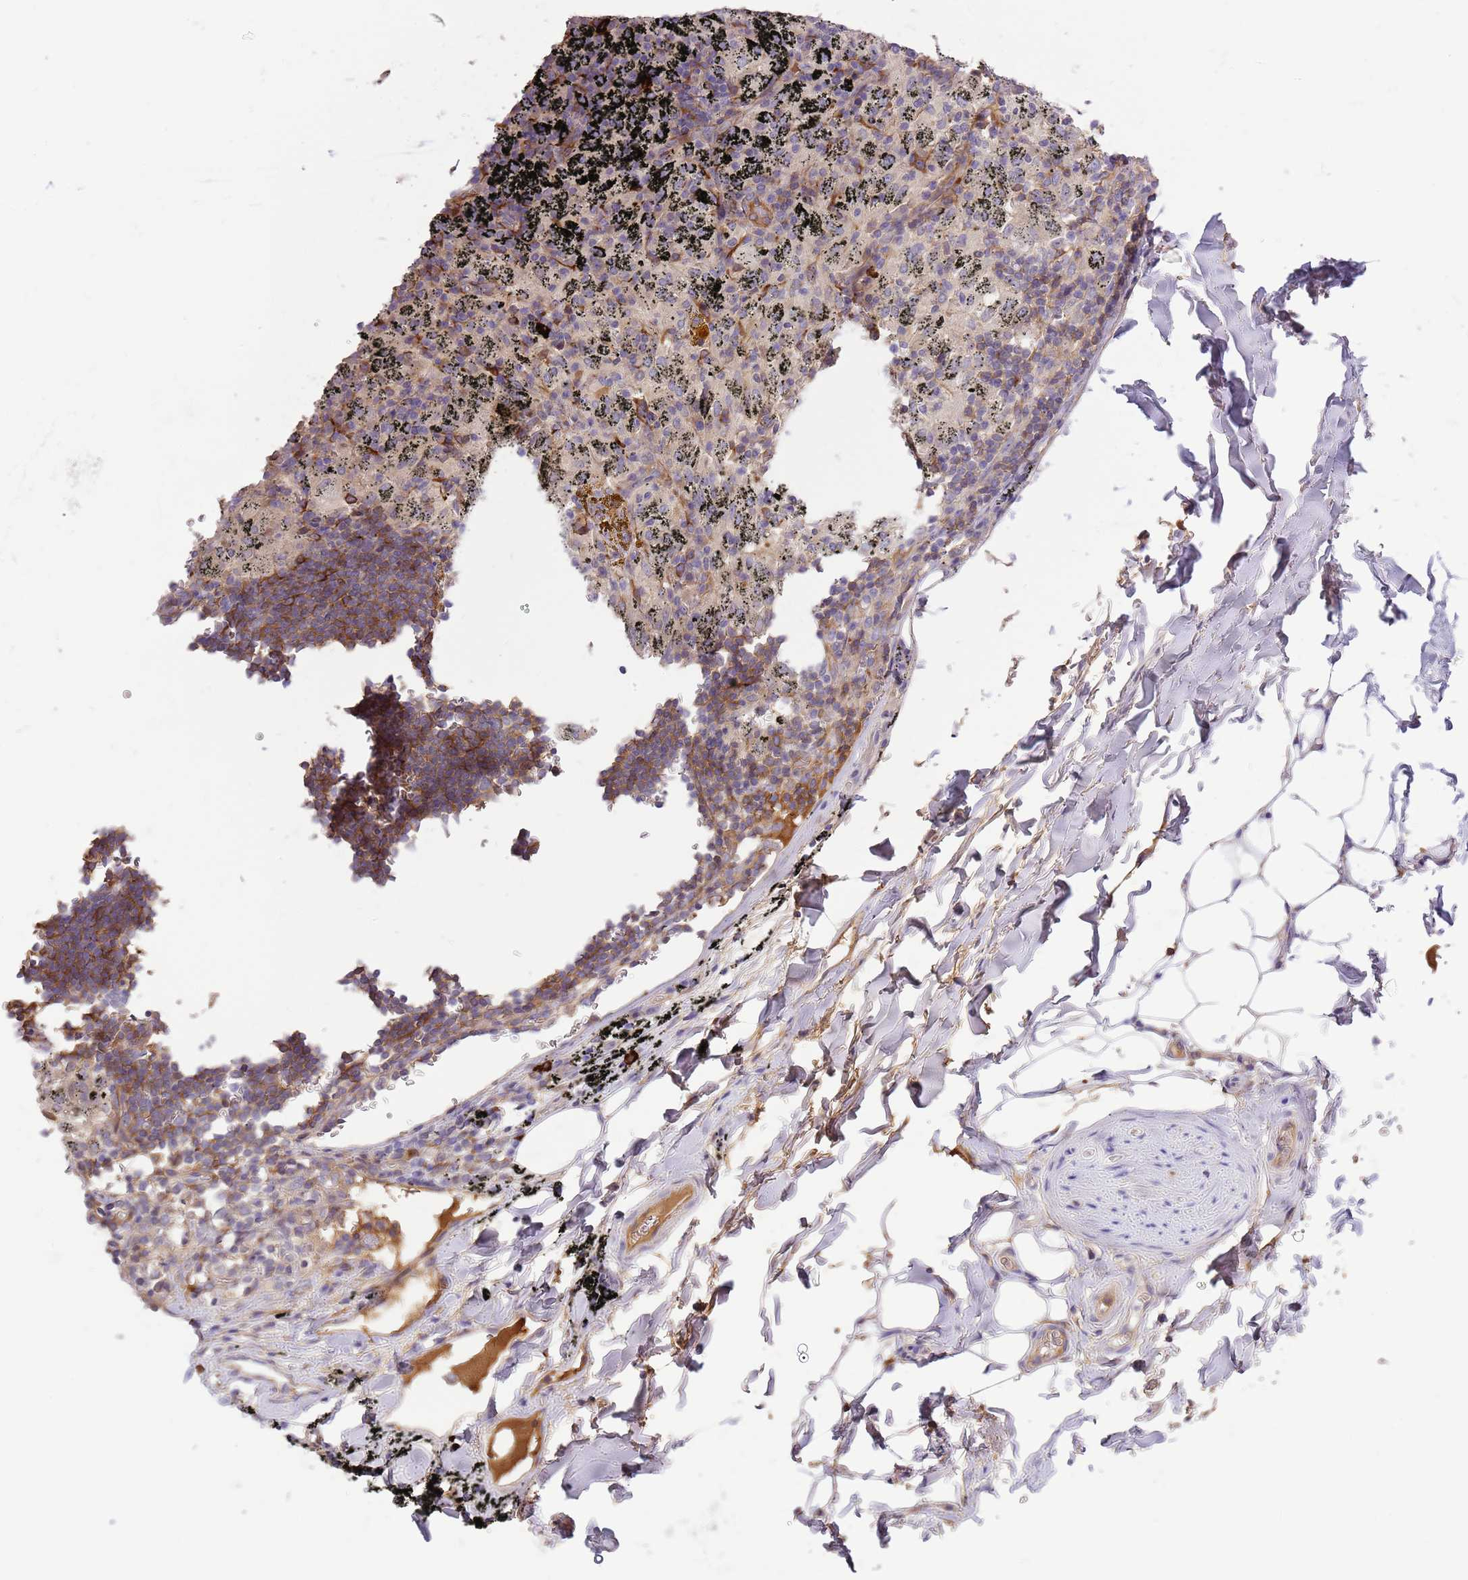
{"staining": {"intensity": "negative", "quantity": "none", "location": "none"}, "tissue": "adipose tissue", "cell_type": "Adipocytes", "image_type": "normal", "snomed": [{"axis": "morphology", "description": "Normal tissue, NOS"}, {"axis": "topography", "description": "Lymph node"}, {"axis": "topography", "description": "Bronchus"}], "caption": "This is an immunohistochemistry micrograph of benign human adipose tissue. There is no expression in adipocytes.", "gene": "RFK", "patient": {"sex": "male", "age": 63}}